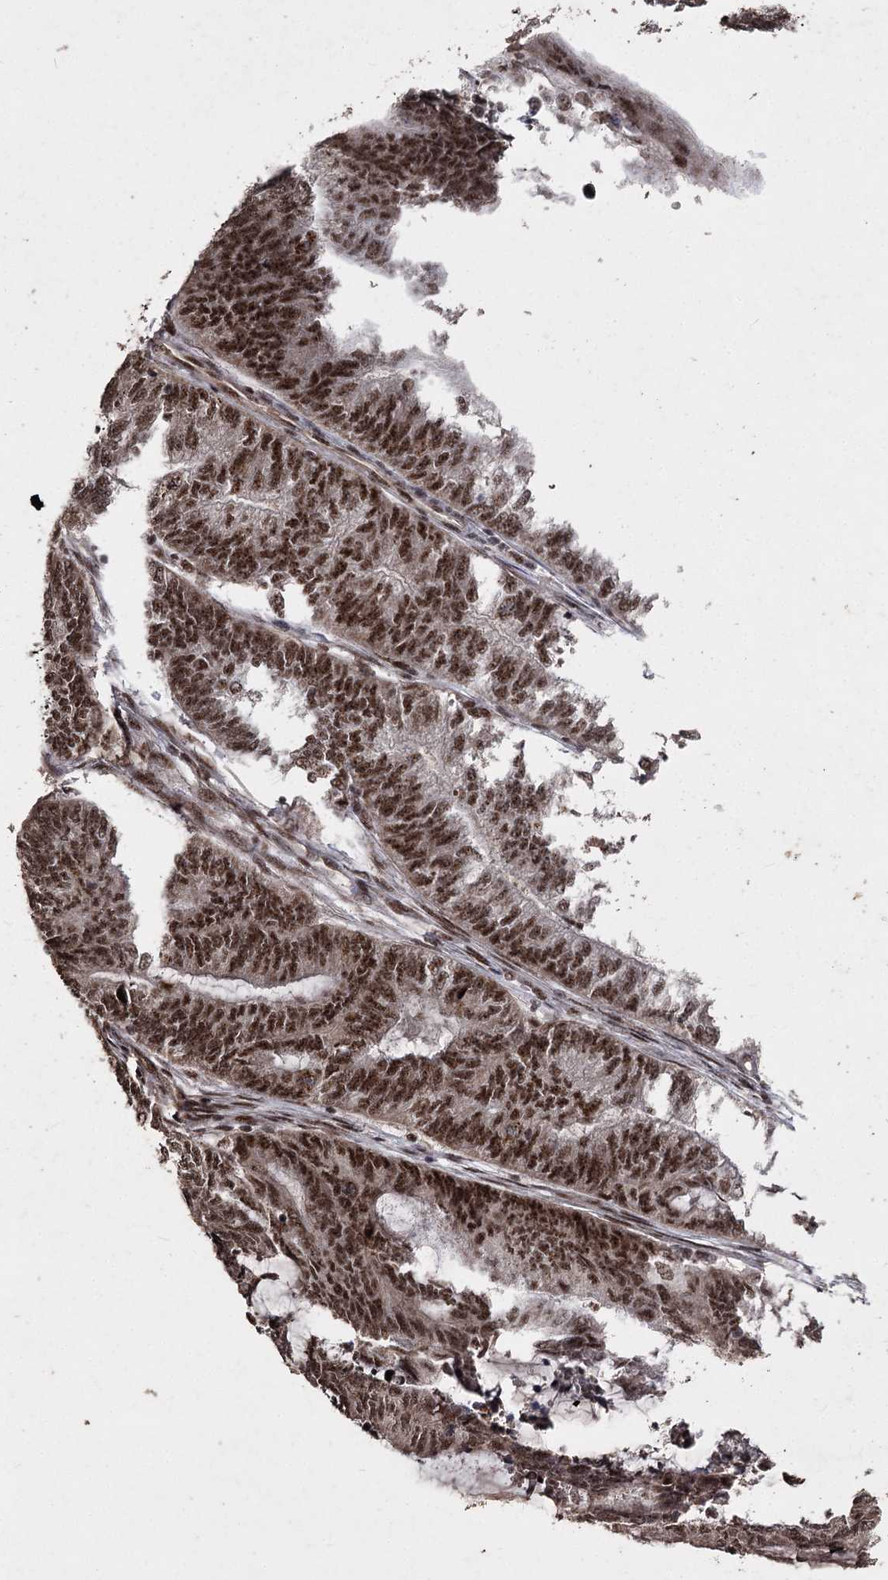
{"staining": {"intensity": "moderate", "quantity": ">75%", "location": "nuclear"}, "tissue": "endometrial cancer", "cell_type": "Tumor cells", "image_type": "cancer", "snomed": [{"axis": "morphology", "description": "Adenocarcinoma, NOS"}, {"axis": "topography", "description": "Uterus"}, {"axis": "topography", "description": "Endometrium"}], "caption": "DAB immunohistochemical staining of adenocarcinoma (endometrial) exhibits moderate nuclear protein expression in about >75% of tumor cells. (Stains: DAB in brown, nuclei in blue, Microscopy: brightfield microscopy at high magnification).", "gene": "U2SURP", "patient": {"sex": "female", "age": 70}}